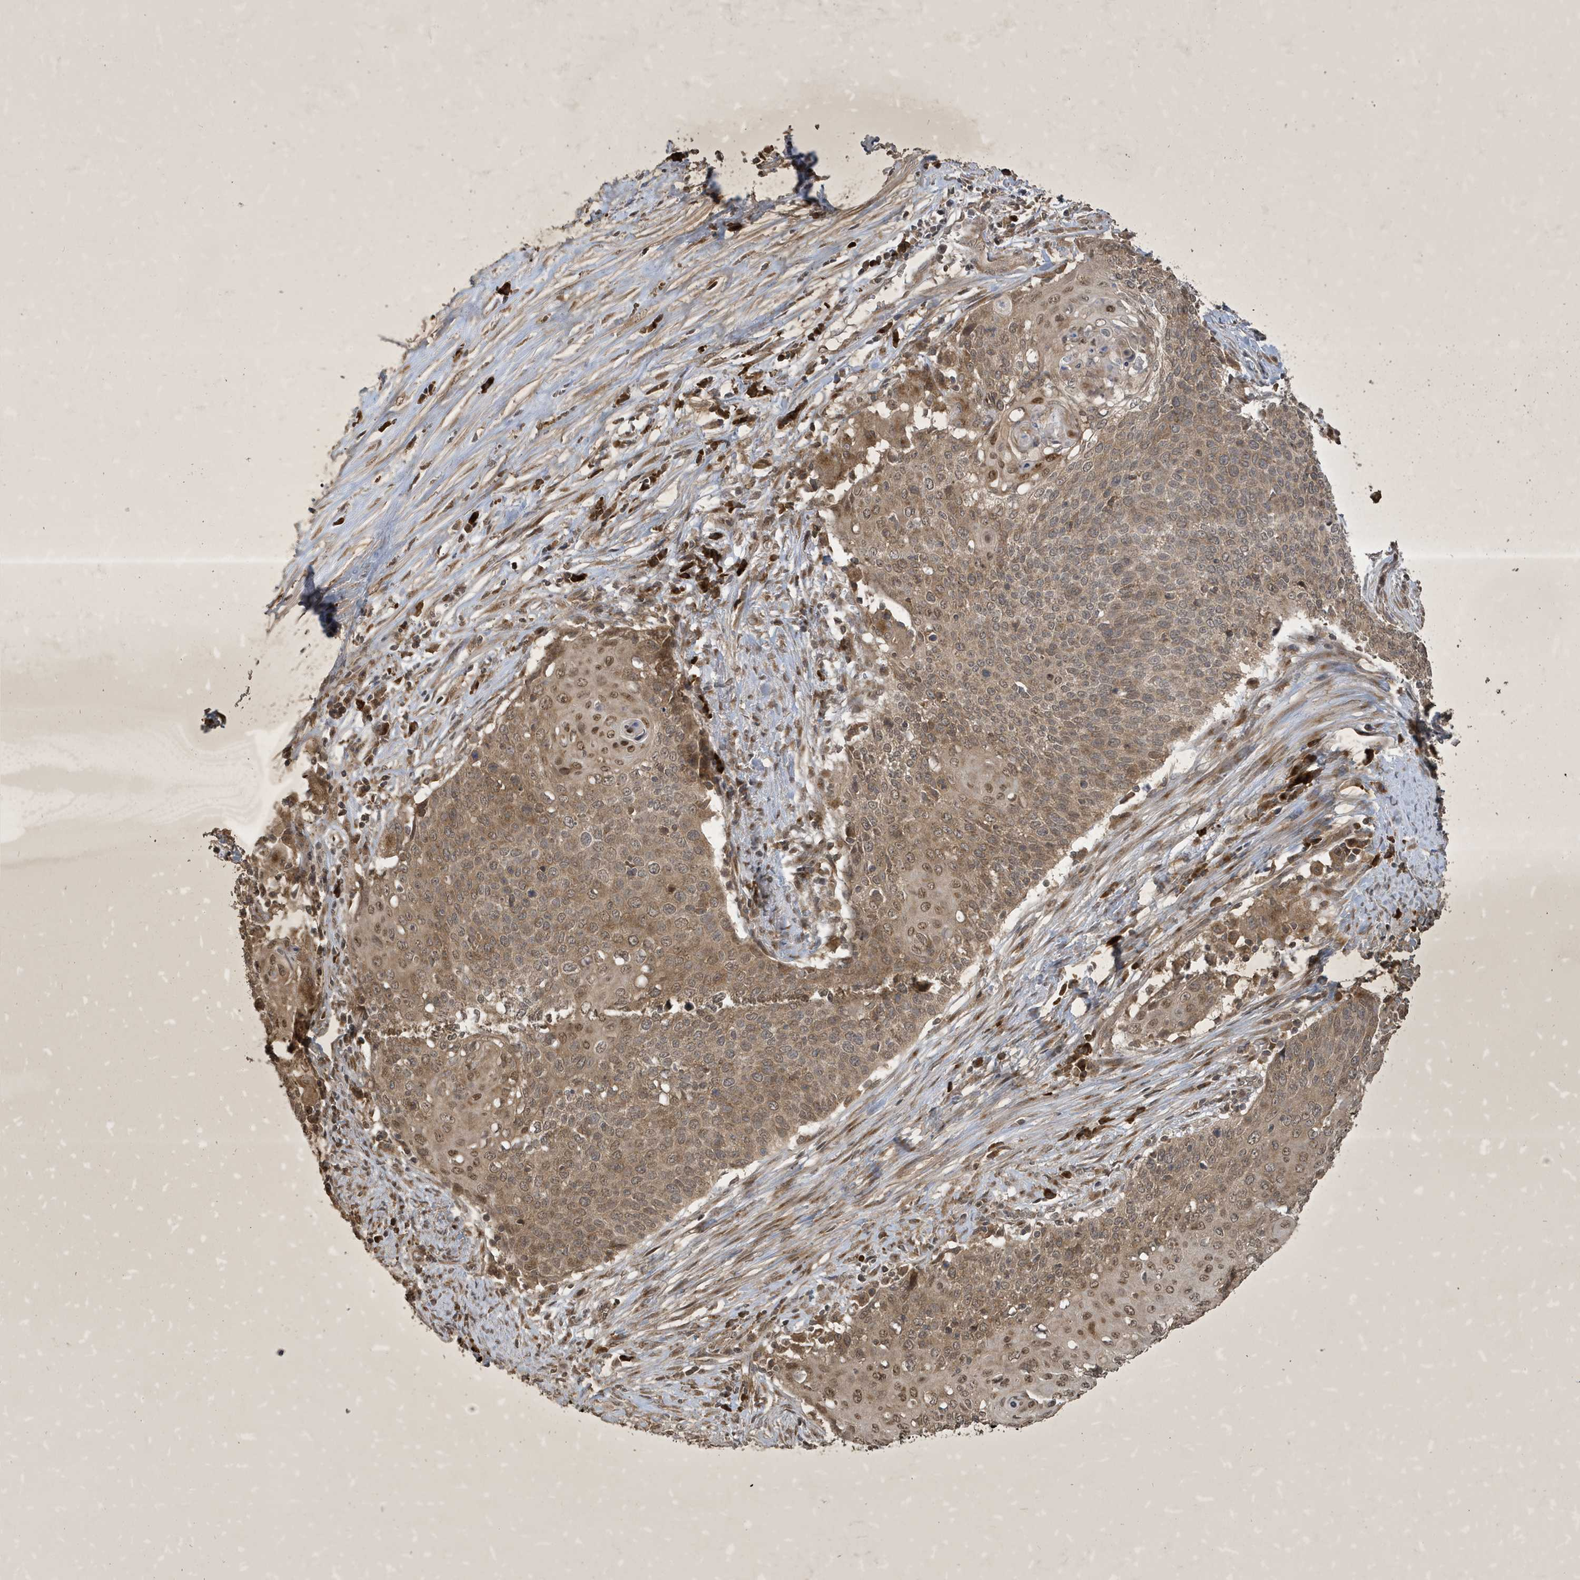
{"staining": {"intensity": "moderate", "quantity": ">75%", "location": "cytoplasmic/membranous,nuclear"}, "tissue": "cervical cancer", "cell_type": "Tumor cells", "image_type": "cancer", "snomed": [{"axis": "morphology", "description": "Squamous cell carcinoma, NOS"}, {"axis": "topography", "description": "Cervix"}], "caption": "The micrograph reveals staining of cervical cancer (squamous cell carcinoma), revealing moderate cytoplasmic/membranous and nuclear protein positivity (brown color) within tumor cells.", "gene": "STX10", "patient": {"sex": "female", "age": 39}}